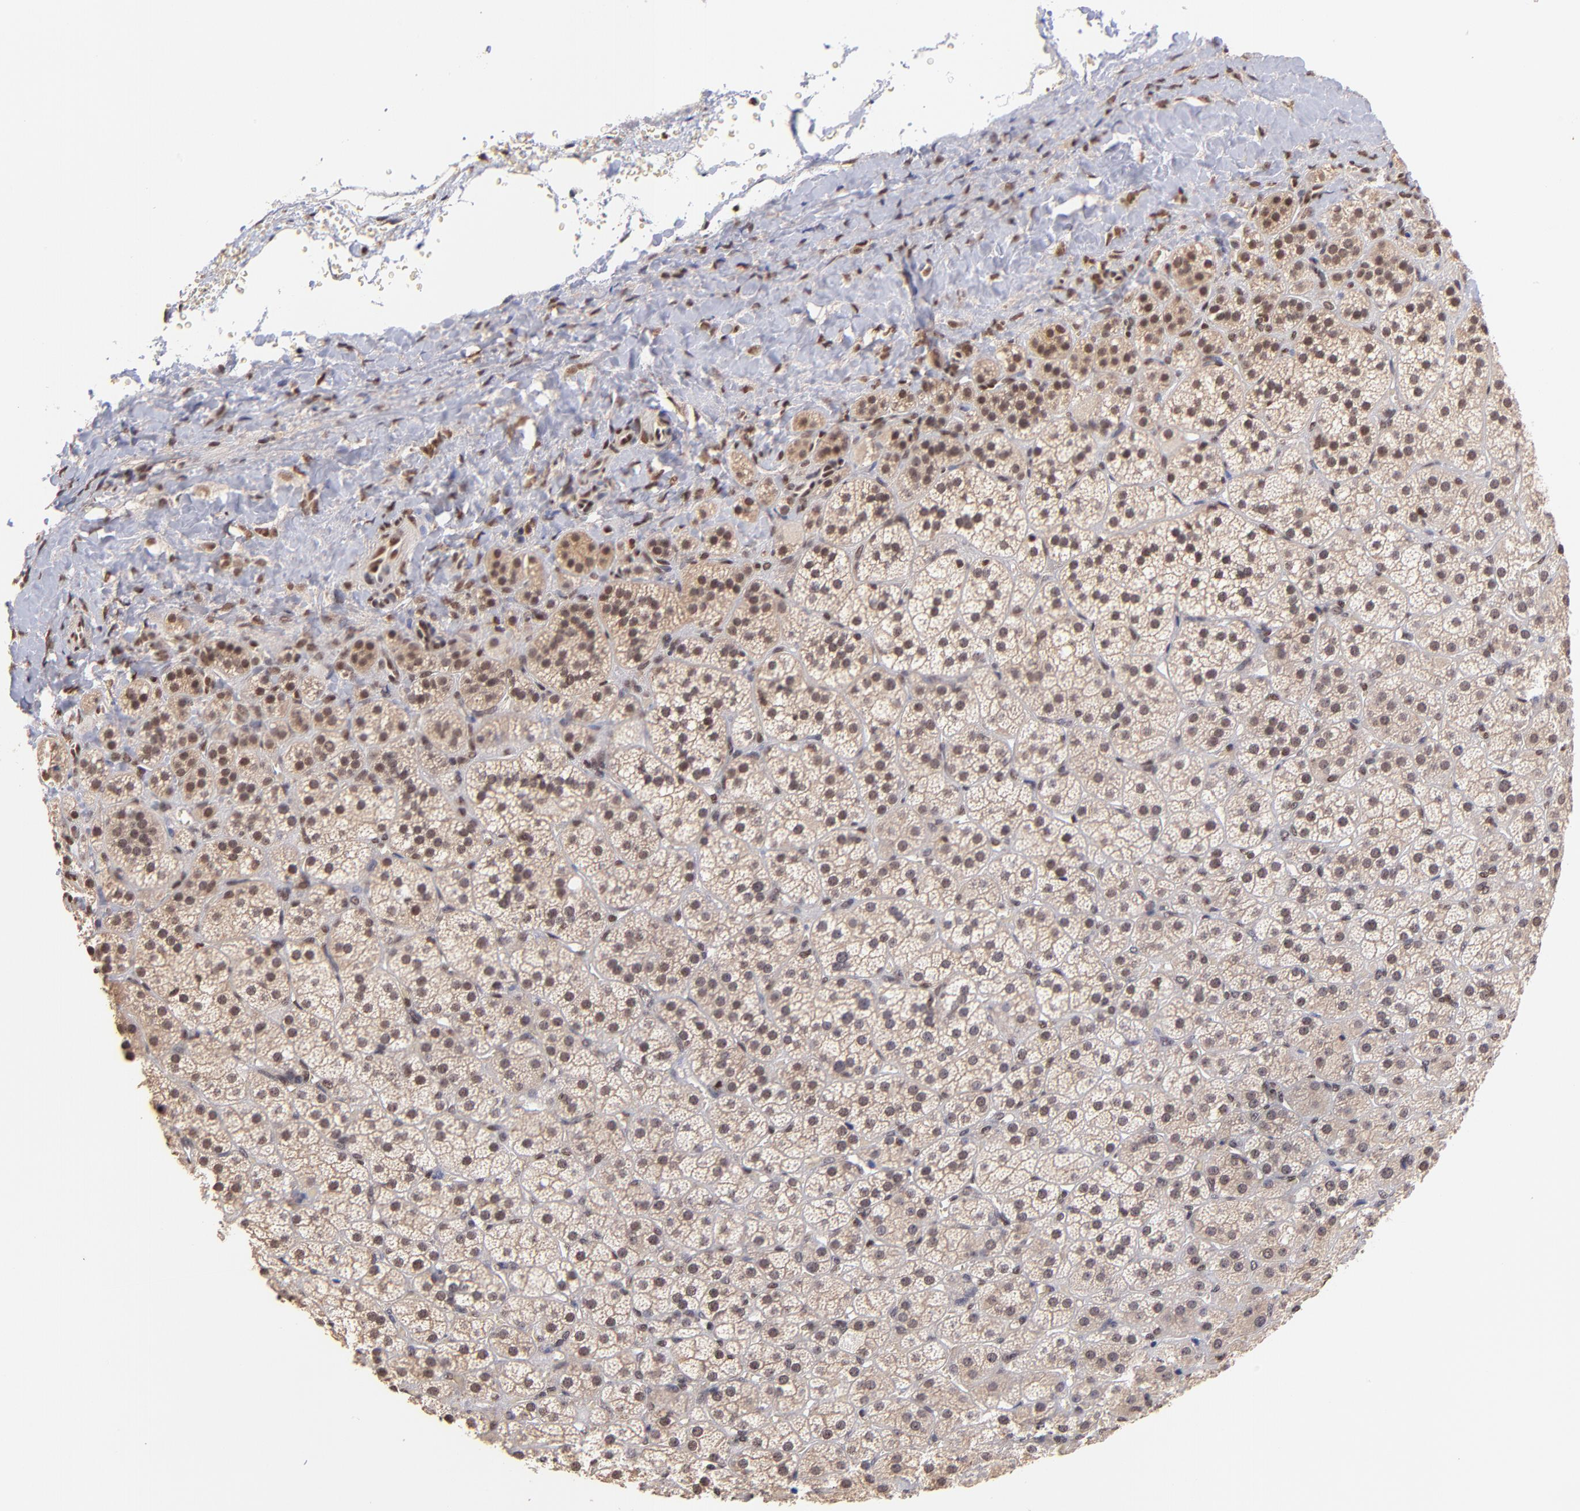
{"staining": {"intensity": "moderate", "quantity": "25%-75%", "location": "cytoplasmic/membranous,nuclear"}, "tissue": "adrenal gland", "cell_type": "Glandular cells", "image_type": "normal", "snomed": [{"axis": "morphology", "description": "Normal tissue, NOS"}, {"axis": "topography", "description": "Adrenal gland"}], "caption": "Protein staining demonstrates moderate cytoplasmic/membranous,nuclear positivity in about 25%-75% of glandular cells in normal adrenal gland.", "gene": "WDR25", "patient": {"sex": "female", "age": 71}}